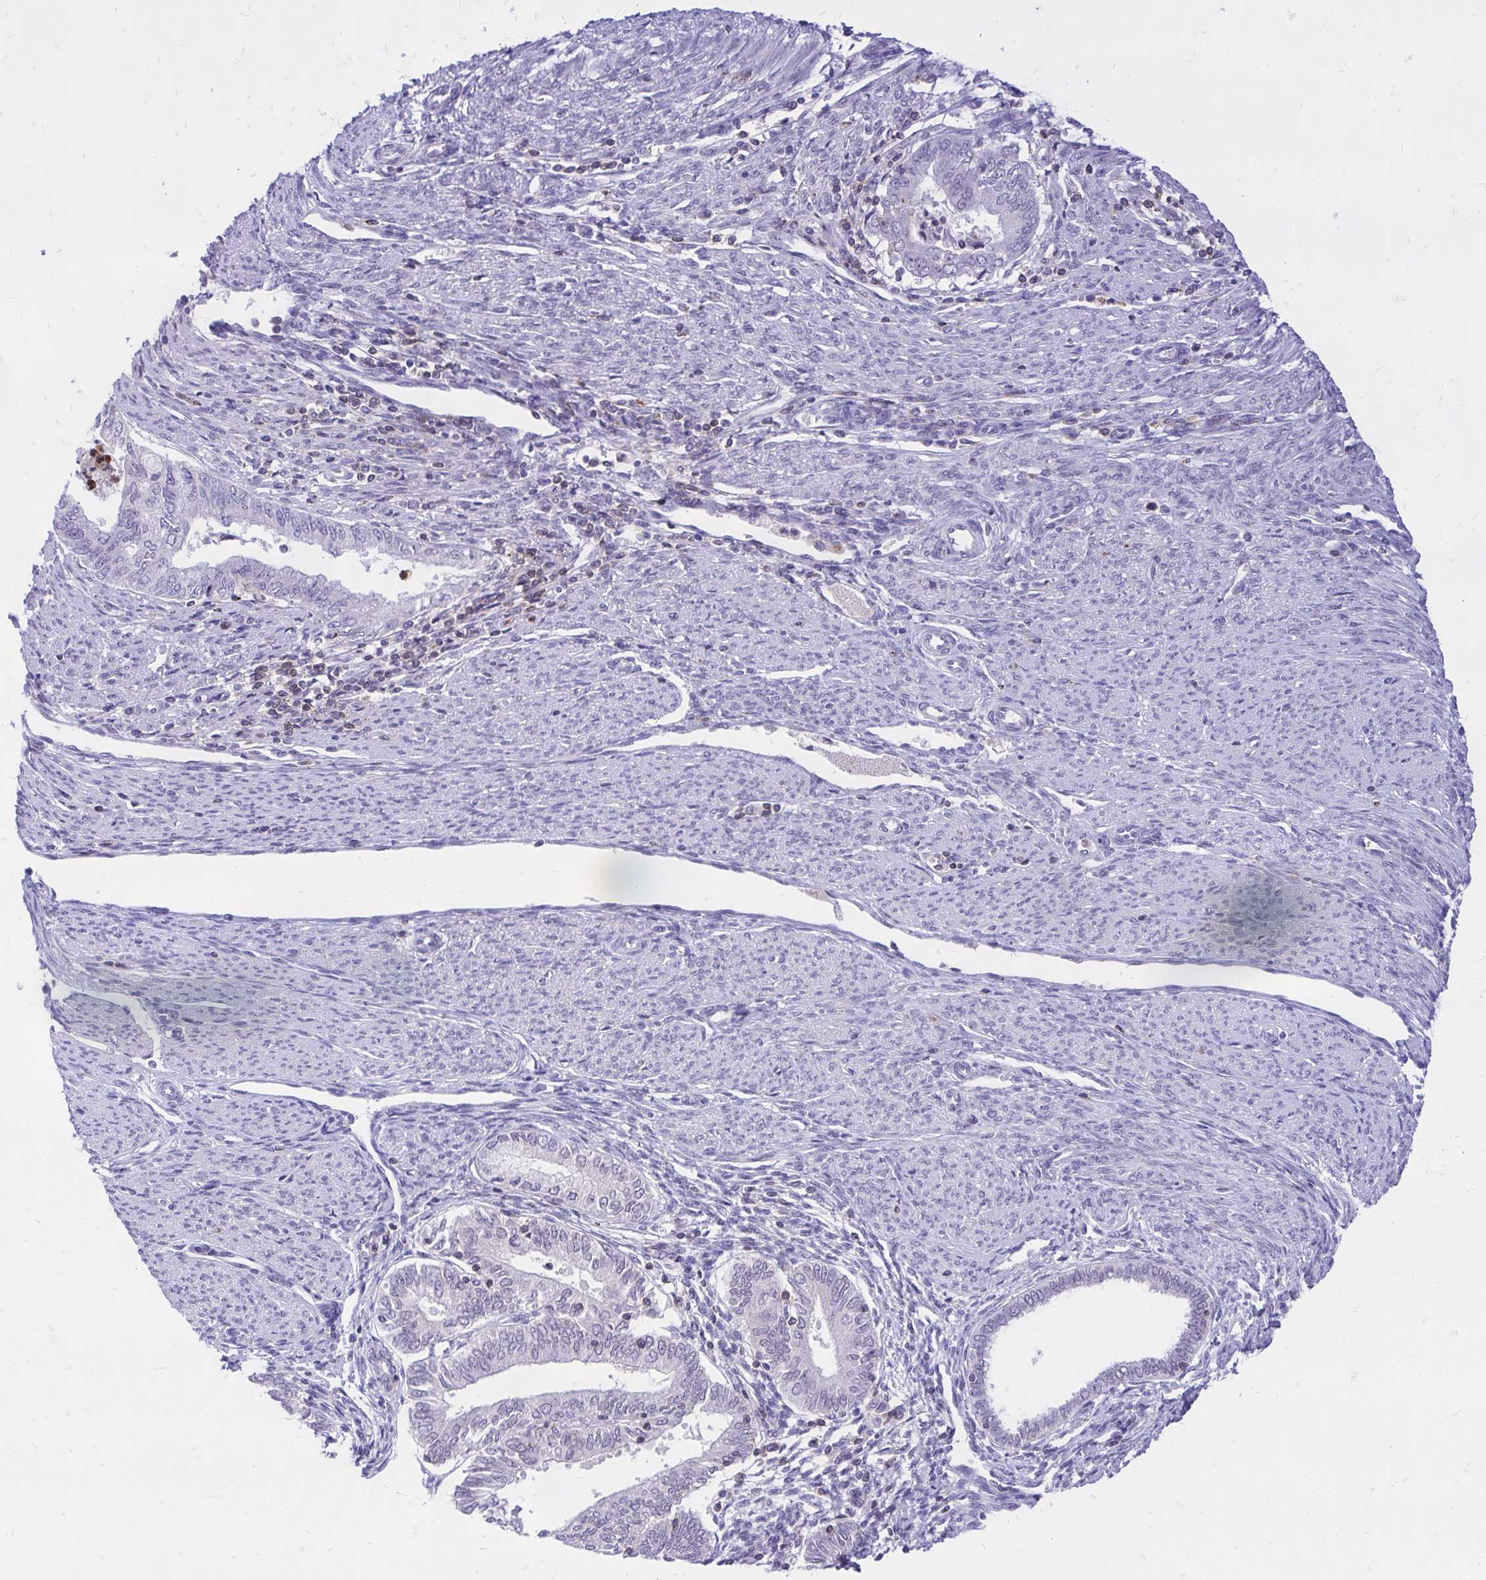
{"staining": {"intensity": "weak", "quantity": "<25%", "location": "nuclear"}, "tissue": "endometrial cancer", "cell_type": "Tumor cells", "image_type": "cancer", "snomed": [{"axis": "morphology", "description": "Adenocarcinoma, NOS"}, {"axis": "topography", "description": "Endometrium"}], "caption": "Human adenocarcinoma (endometrial) stained for a protein using IHC reveals no positivity in tumor cells.", "gene": "CXCL8", "patient": {"sex": "female", "age": 79}}